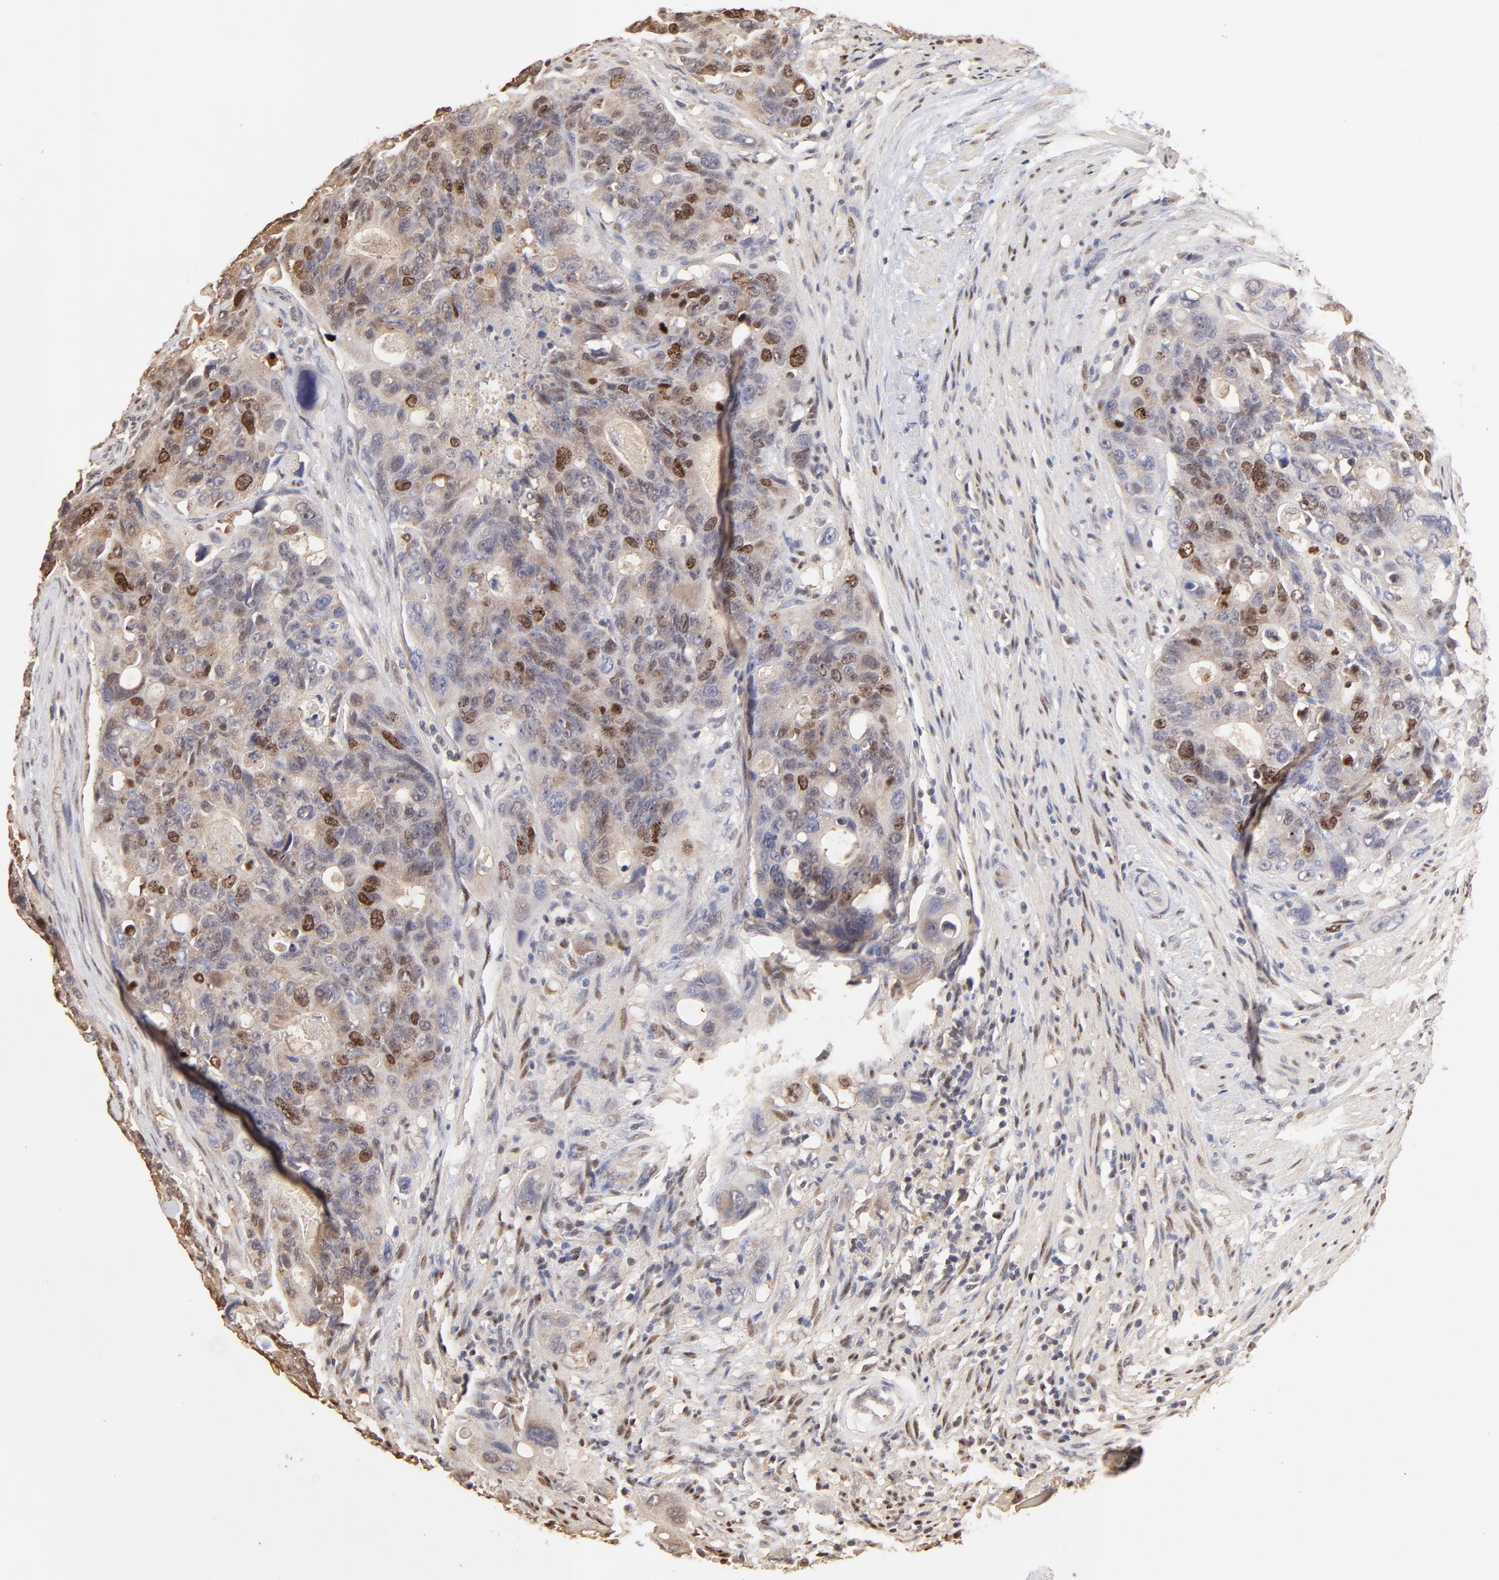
{"staining": {"intensity": "moderate", "quantity": "25%-75%", "location": "nuclear"}, "tissue": "colorectal cancer", "cell_type": "Tumor cells", "image_type": "cancer", "snomed": [{"axis": "morphology", "description": "Adenocarcinoma, NOS"}, {"axis": "topography", "description": "Colon"}], "caption": "A micrograph of human colorectal cancer (adenocarcinoma) stained for a protein demonstrates moderate nuclear brown staining in tumor cells.", "gene": "BIRC5", "patient": {"sex": "female", "age": 57}}